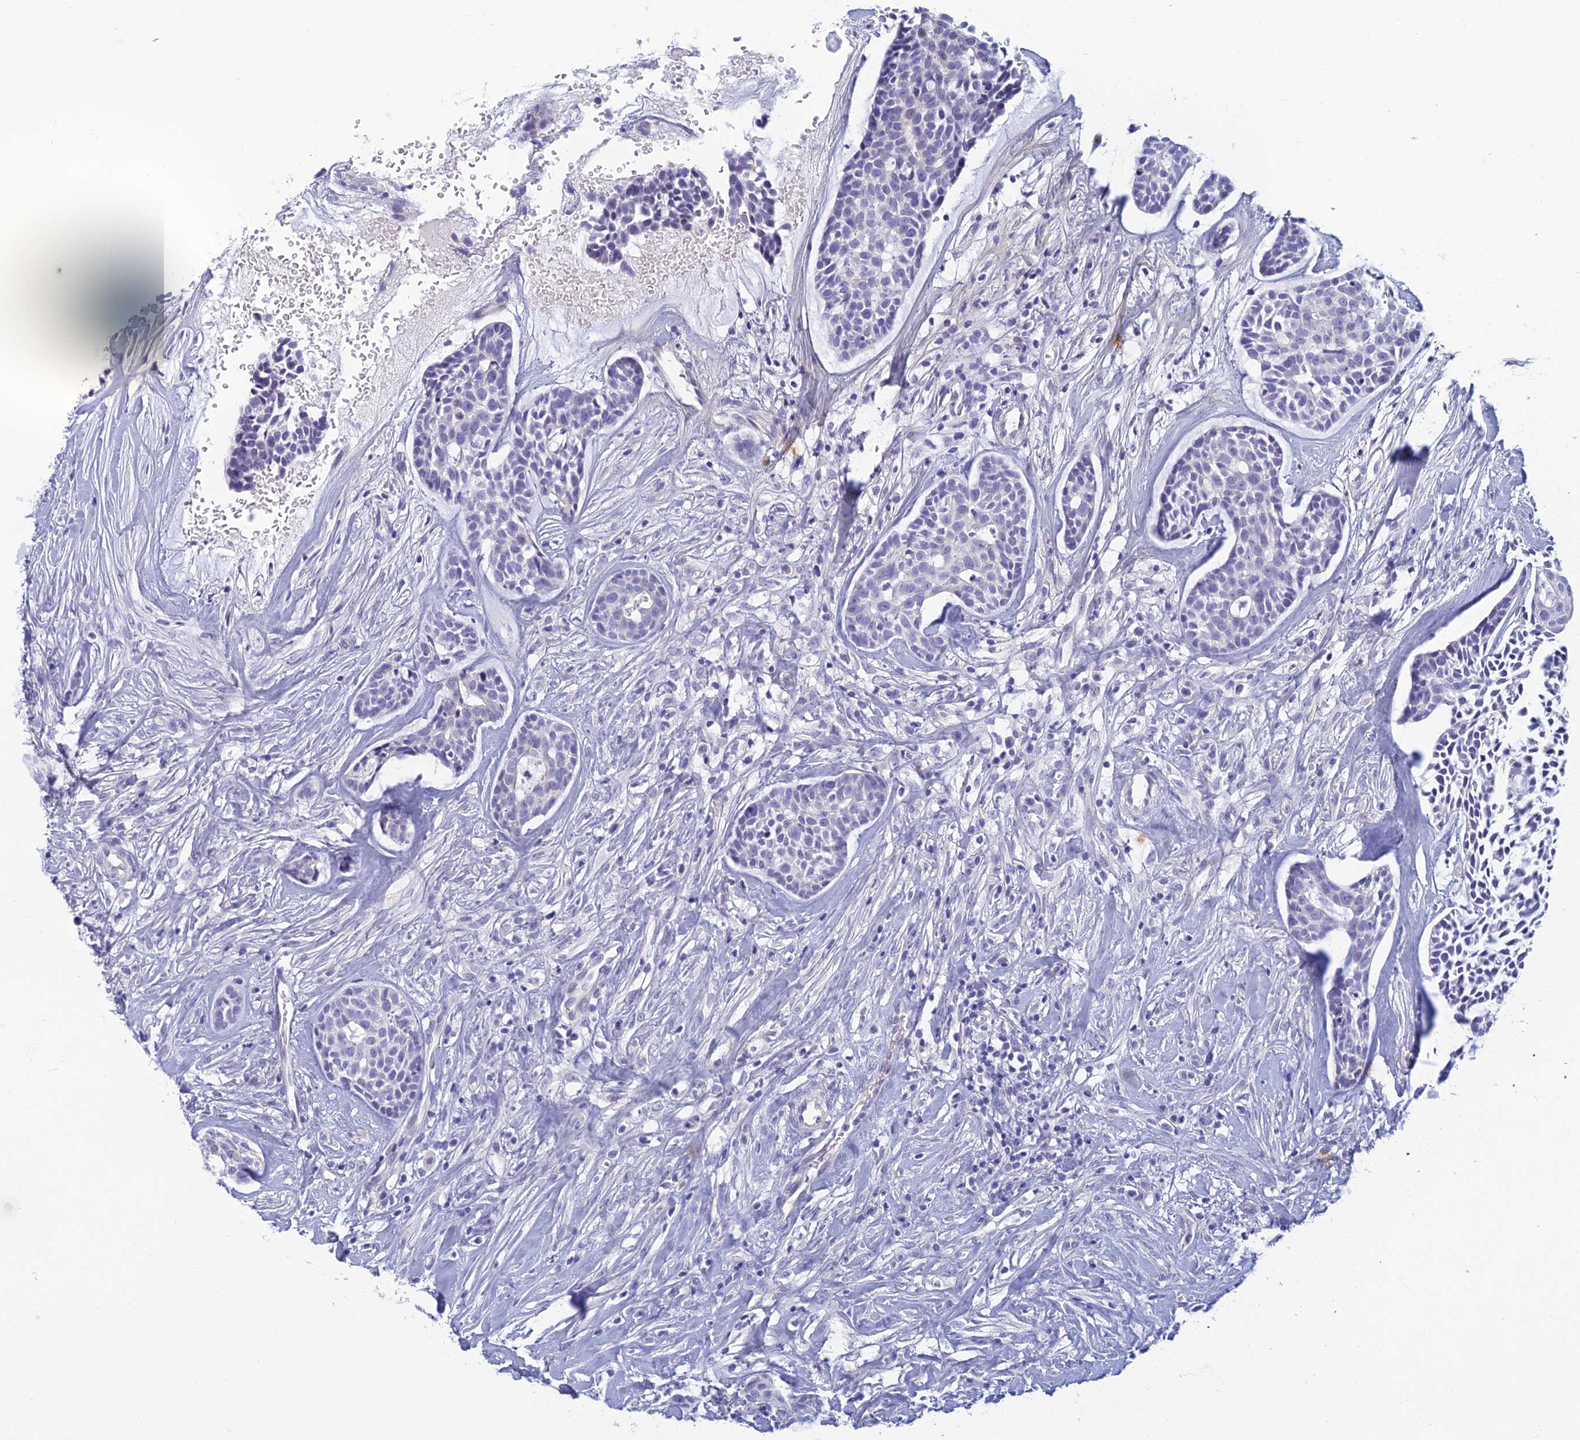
{"staining": {"intensity": "negative", "quantity": "none", "location": "none"}, "tissue": "head and neck cancer", "cell_type": "Tumor cells", "image_type": "cancer", "snomed": [{"axis": "morphology", "description": "Normal tissue, NOS"}, {"axis": "morphology", "description": "Adenocarcinoma, NOS"}, {"axis": "topography", "description": "Subcutis"}, {"axis": "topography", "description": "Nasopharynx"}, {"axis": "topography", "description": "Head-Neck"}], "caption": "An image of head and neck adenocarcinoma stained for a protein exhibits no brown staining in tumor cells.", "gene": "SLC25A41", "patient": {"sex": "female", "age": 73}}